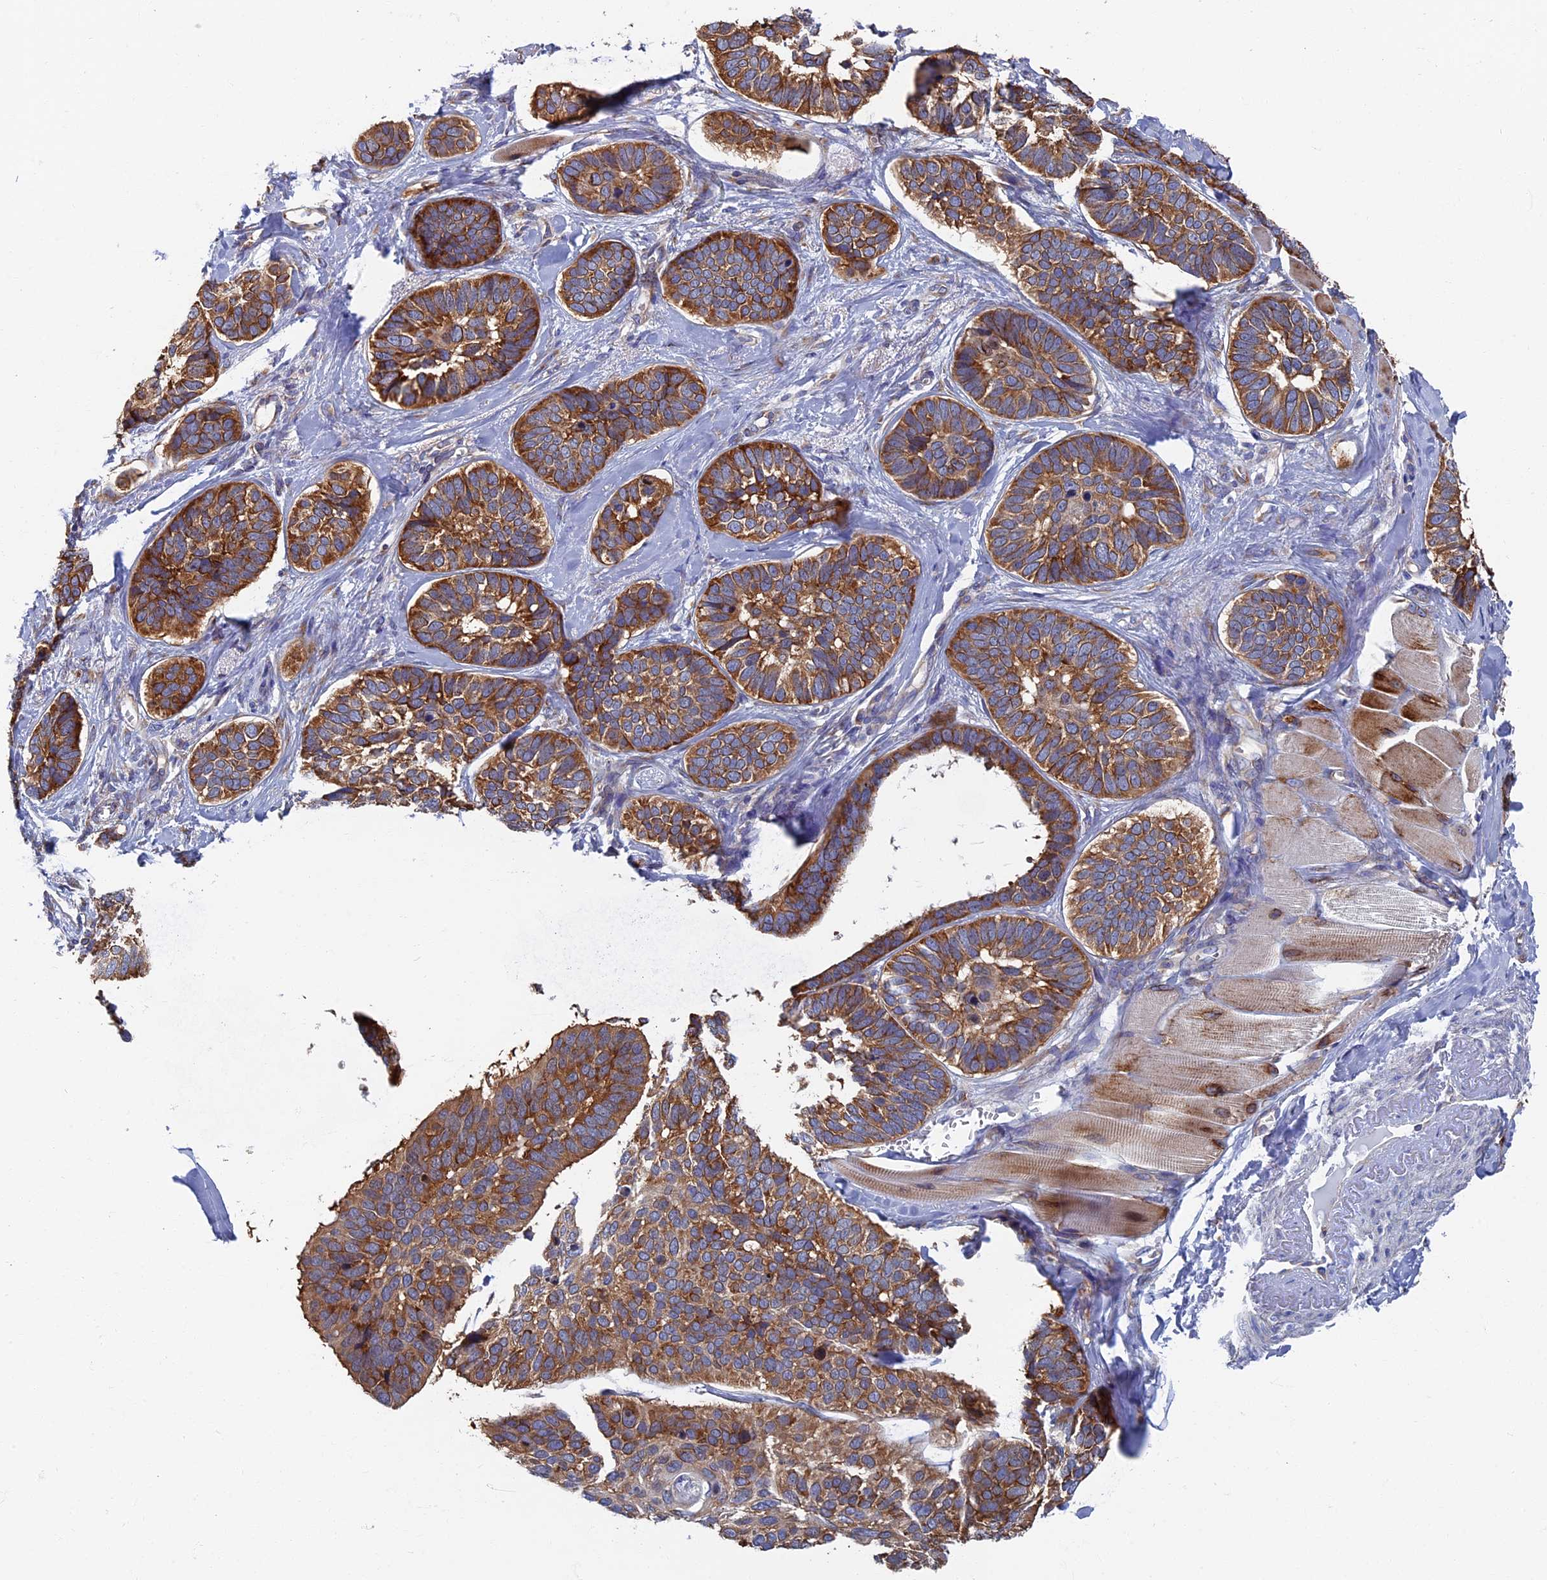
{"staining": {"intensity": "strong", "quantity": ">75%", "location": "cytoplasmic/membranous"}, "tissue": "skin cancer", "cell_type": "Tumor cells", "image_type": "cancer", "snomed": [{"axis": "morphology", "description": "Basal cell carcinoma"}, {"axis": "topography", "description": "Skin"}], "caption": "Skin basal cell carcinoma stained for a protein (brown) exhibits strong cytoplasmic/membranous positive positivity in approximately >75% of tumor cells.", "gene": "YBX1", "patient": {"sex": "male", "age": 62}}